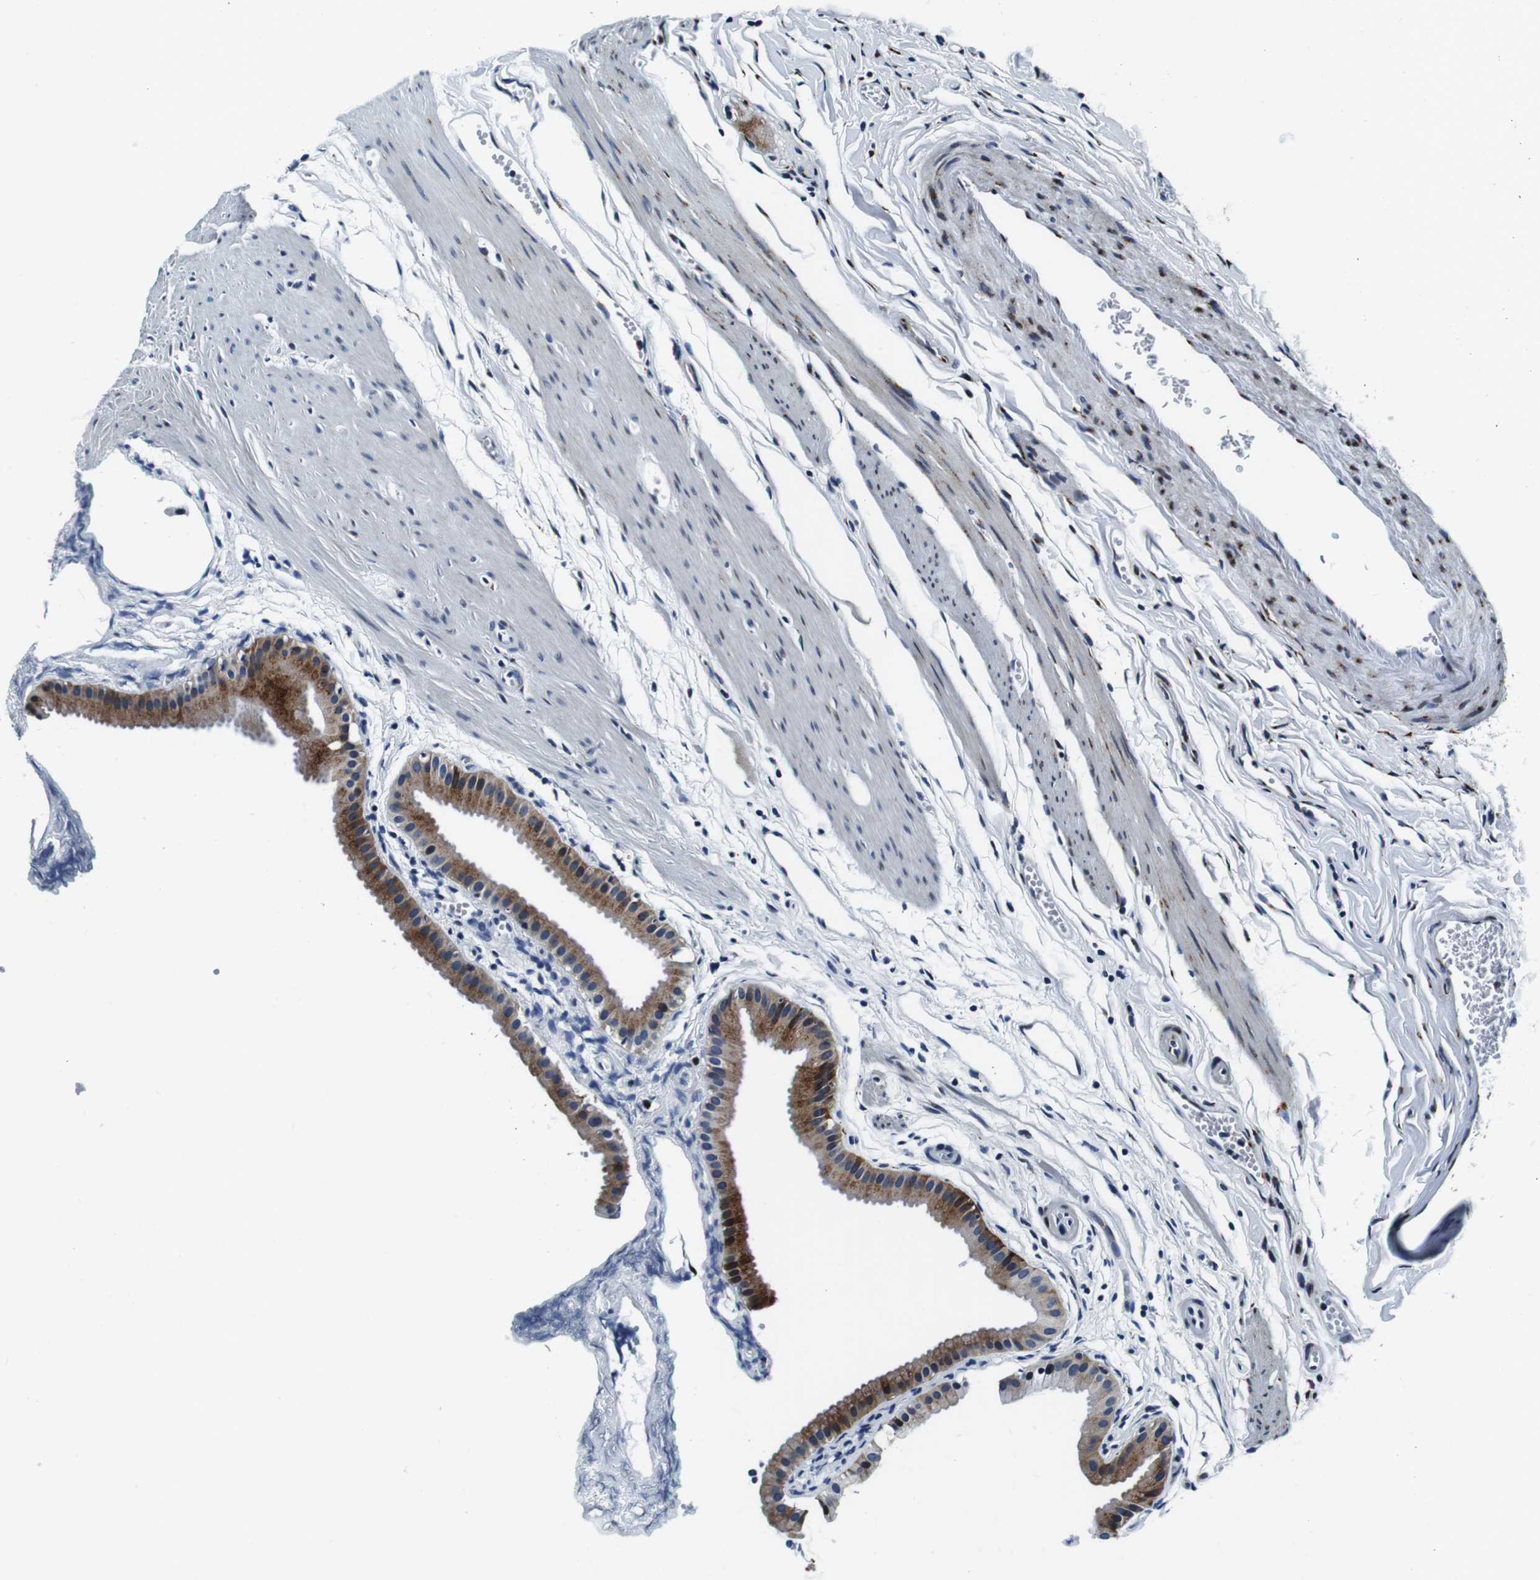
{"staining": {"intensity": "strong", "quantity": ">75%", "location": "cytoplasmic/membranous,nuclear"}, "tissue": "gallbladder", "cell_type": "Glandular cells", "image_type": "normal", "snomed": [{"axis": "morphology", "description": "Normal tissue, NOS"}, {"axis": "topography", "description": "Gallbladder"}], "caption": "A brown stain labels strong cytoplasmic/membranous,nuclear staining of a protein in glandular cells of normal gallbladder.", "gene": "FAR2", "patient": {"sex": "female", "age": 64}}